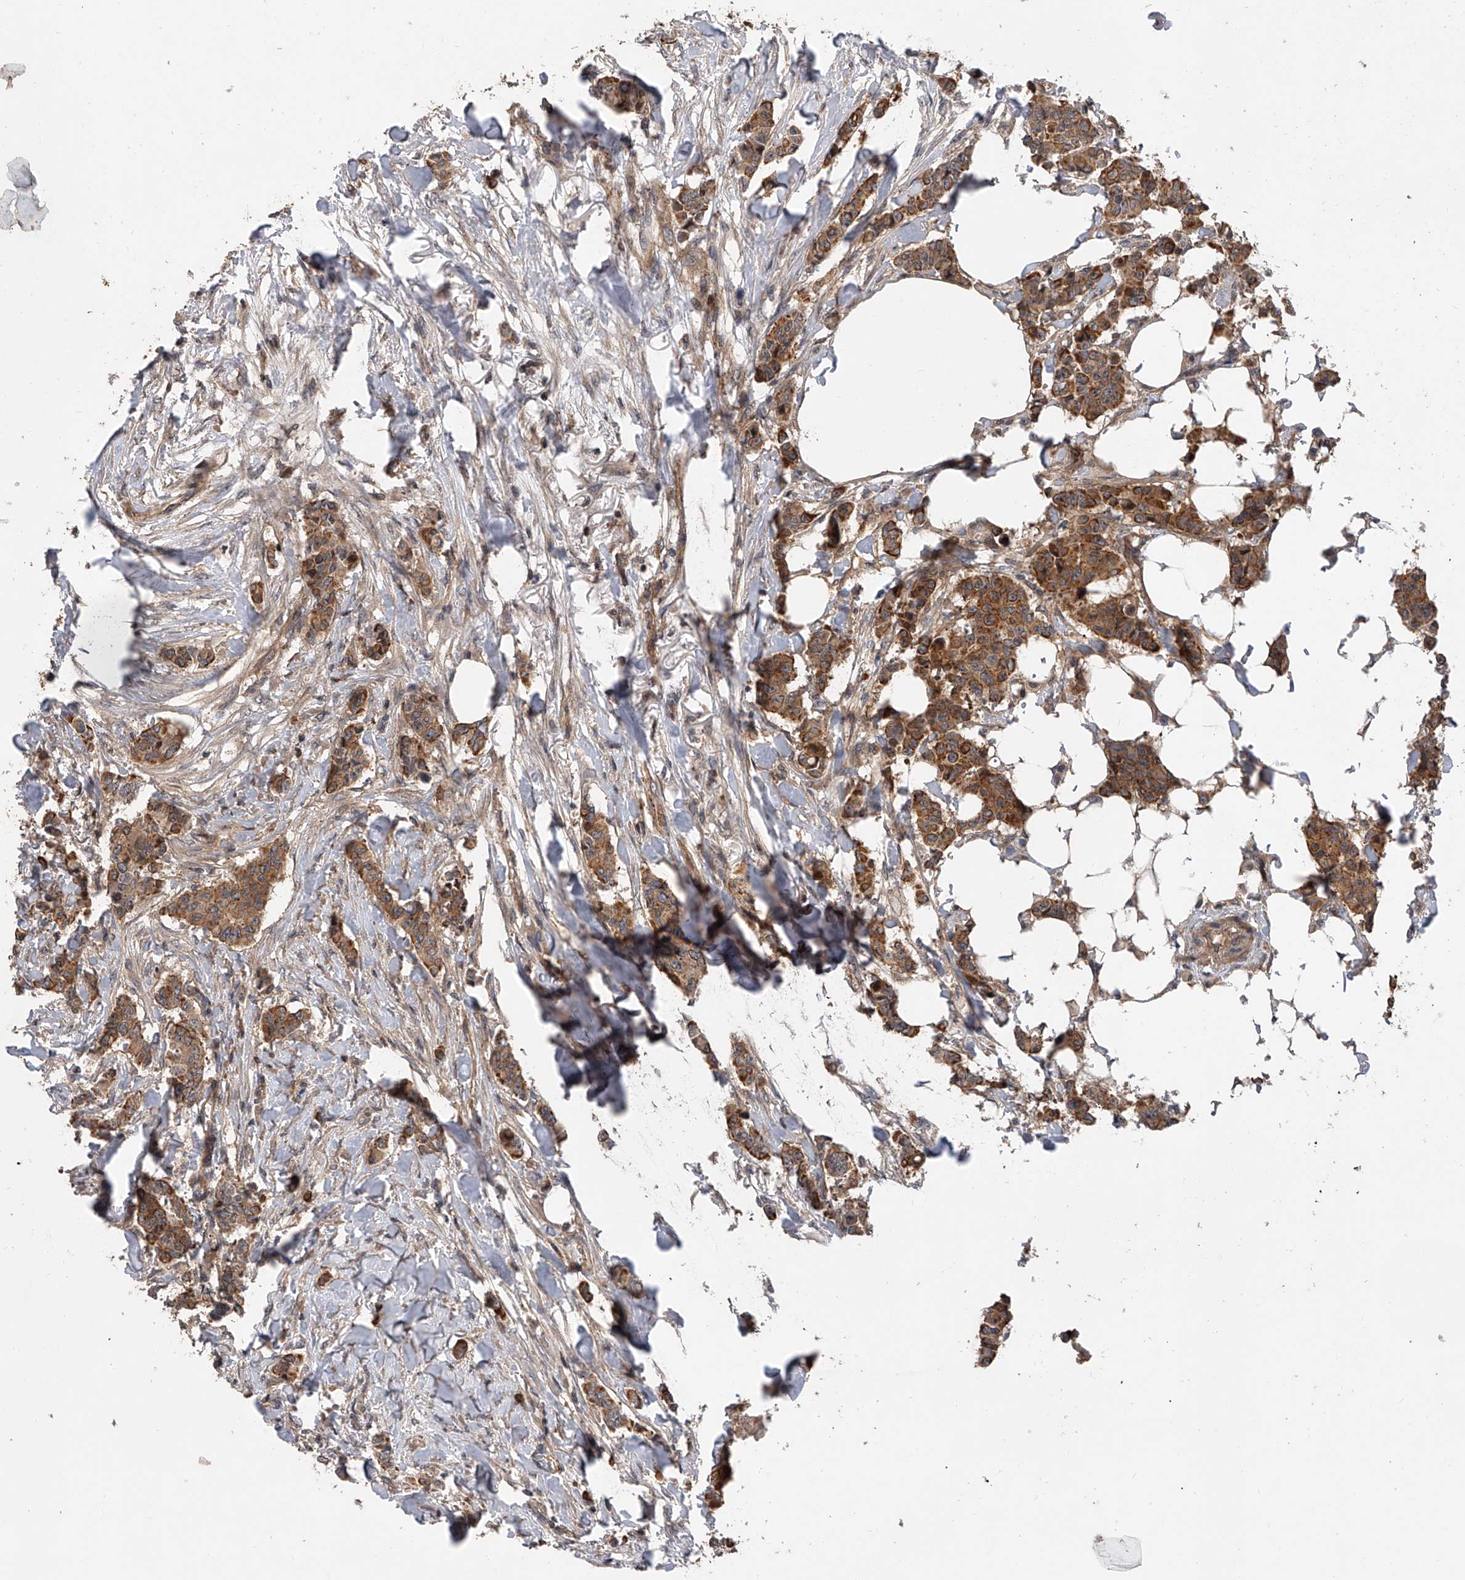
{"staining": {"intensity": "moderate", "quantity": ">75%", "location": "cytoplasmic/membranous"}, "tissue": "breast cancer", "cell_type": "Tumor cells", "image_type": "cancer", "snomed": [{"axis": "morphology", "description": "Duct carcinoma"}, {"axis": "topography", "description": "Breast"}], "caption": "A micrograph of breast intraductal carcinoma stained for a protein exhibits moderate cytoplasmic/membranous brown staining in tumor cells.", "gene": "USP47", "patient": {"sex": "female", "age": 40}}